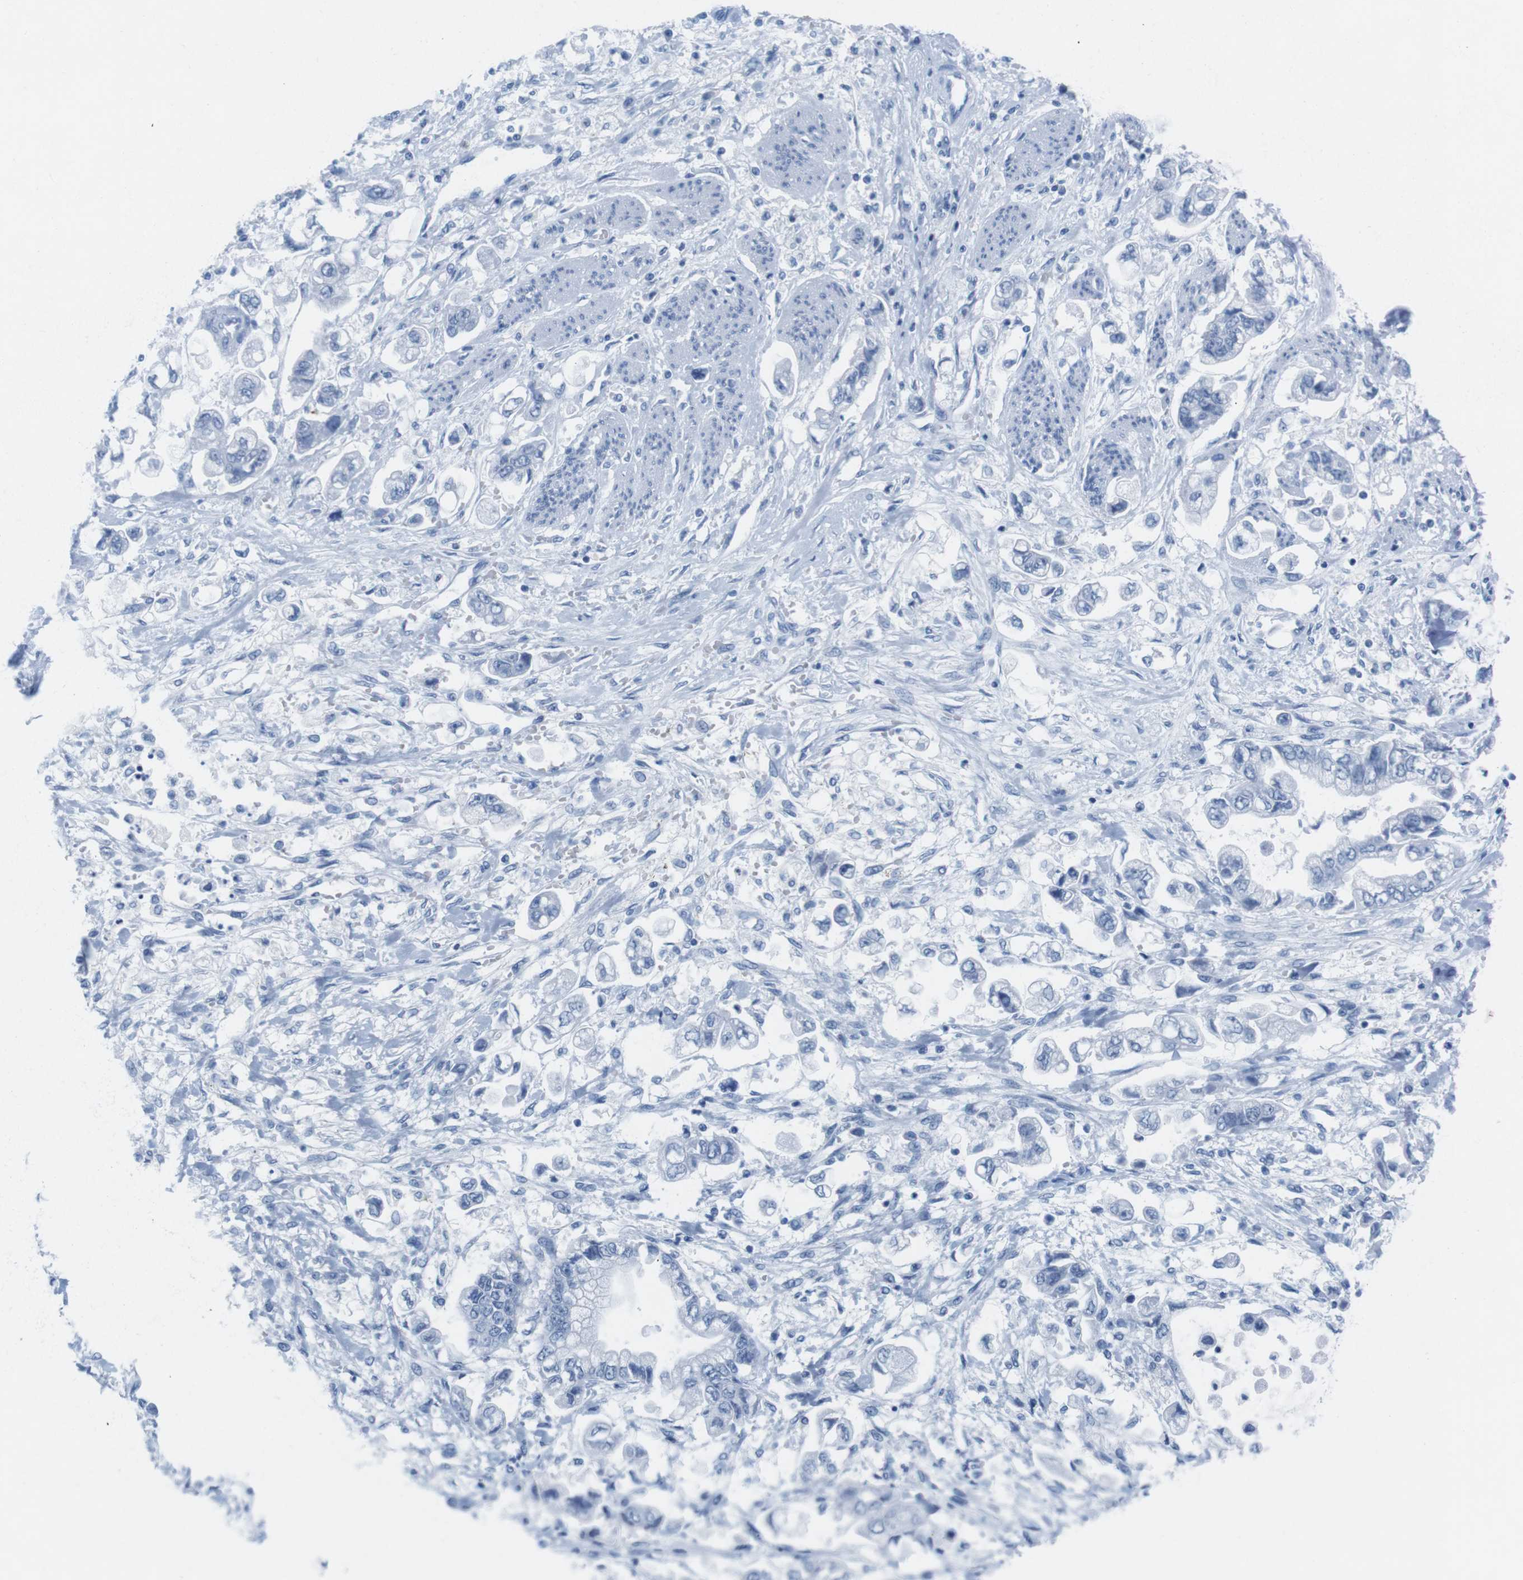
{"staining": {"intensity": "negative", "quantity": "none", "location": "none"}, "tissue": "stomach cancer", "cell_type": "Tumor cells", "image_type": "cancer", "snomed": [{"axis": "morphology", "description": "Normal tissue, NOS"}, {"axis": "morphology", "description": "Adenocarcinoma, NOS"}, {"axis": "topography", "description": "Stomach"}], "caption": "A photomicrograph of human stomach adenocarcinoma is negative for staining in tumor cells.", "gene": "CYP2C9", "patient": {"sex": "male", "age": 62}}